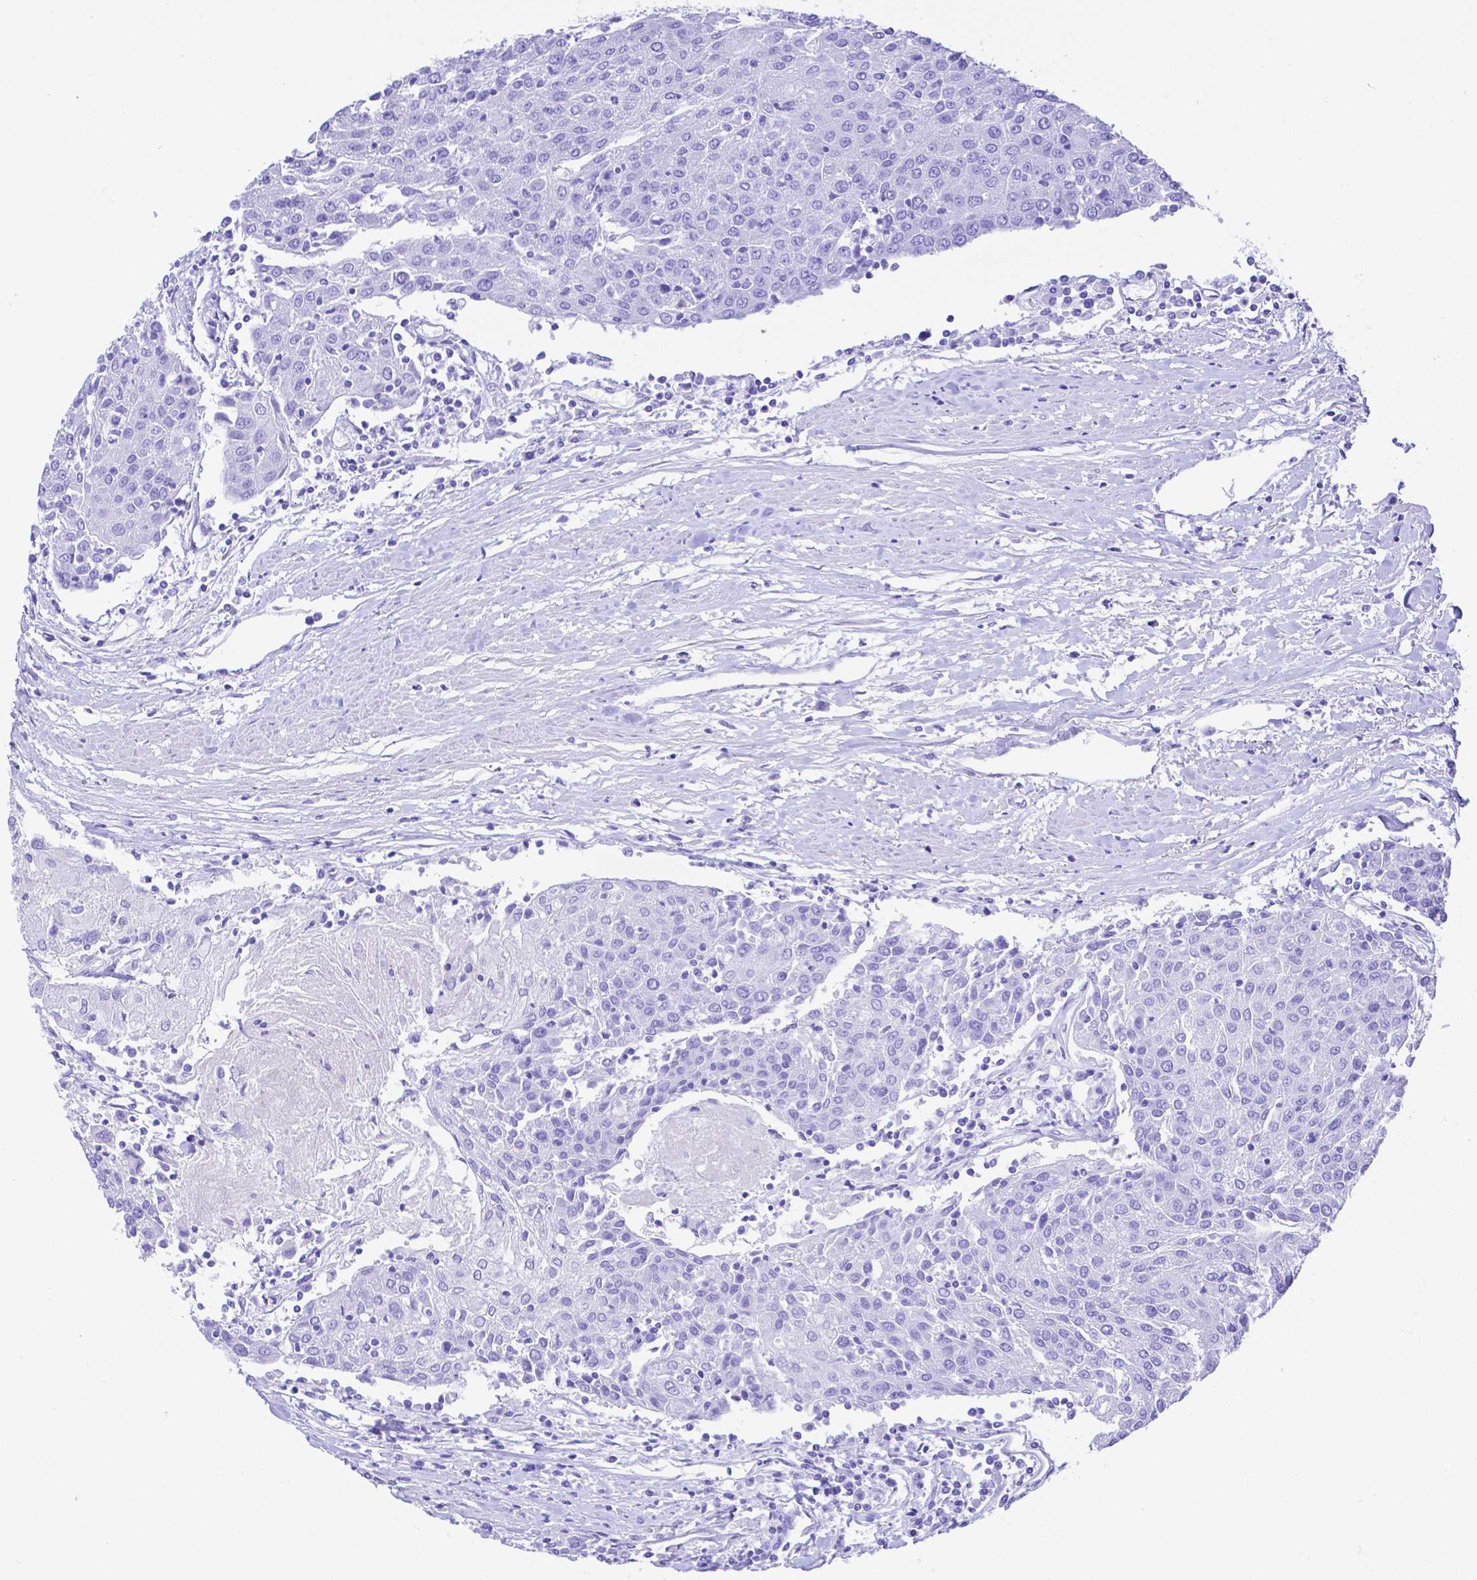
{"staining": {"intensity": "negative", "quantity": "none", "location": "none"}, "tissue": "urothelial cancer", "cell_type": "Tumor cells", "image_type": "cancer", "snomed": [{"axis": "morphology", "description": "Urothelial carcinoma, High grade"}, {"axis": "topography", "description": "Urinary bladder"}], "caption": "High-grade urothelial carcinoma was stained to show a protein in brown. There is no significant positivity in tumor cells. (DAB (3,3'-diaminobenzidine) immunohistochemistry (IHC), high magnification).", "gene": "SMR3A", "patient": {"sex": "female", "age": 85}}